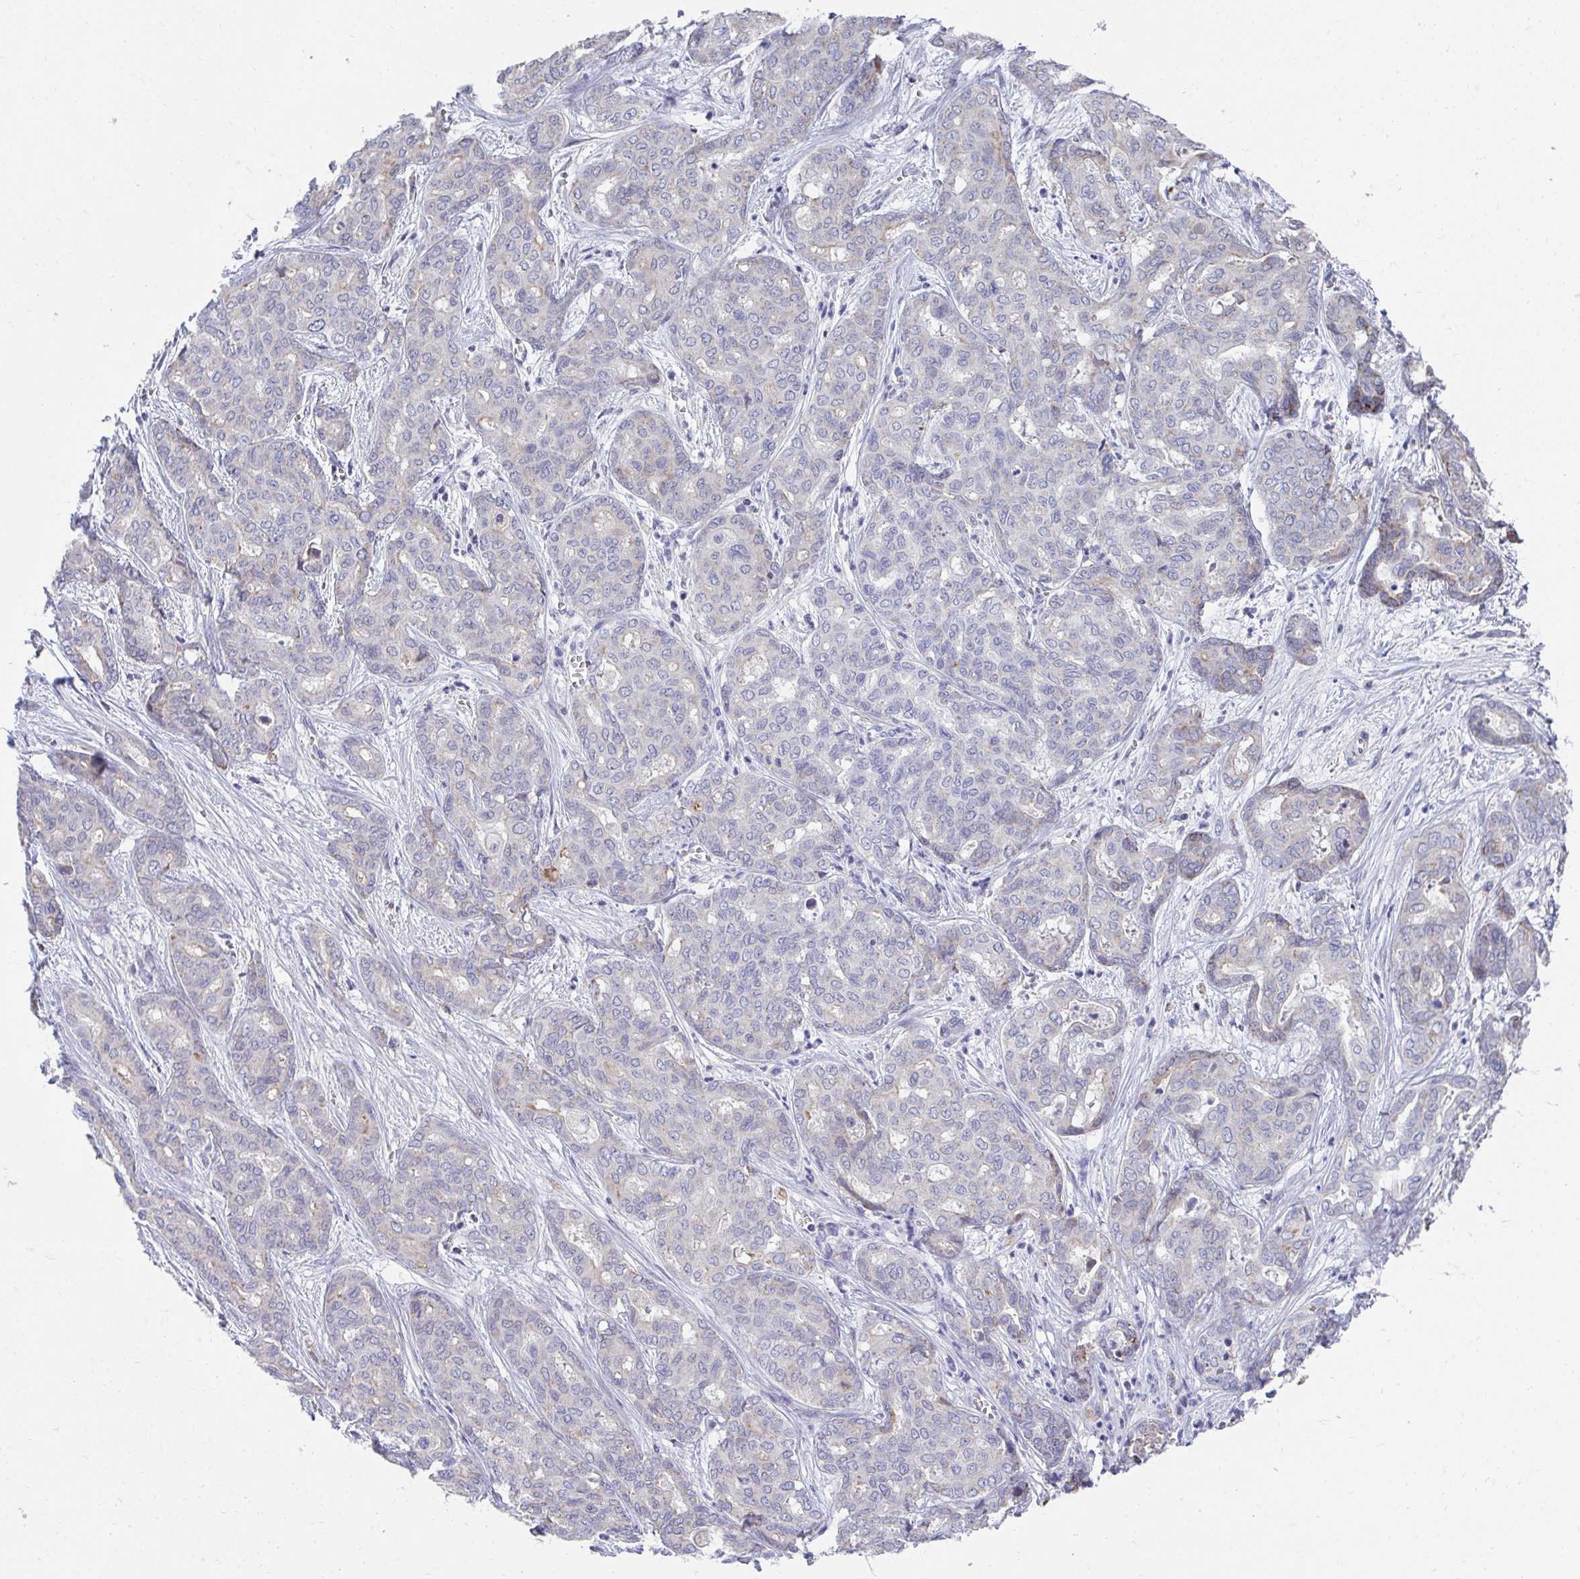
{"staining": {"intensity": "negative", "quantity": "none", "location": "none"}, "tissue": "liver cancer", "cell_type": "Tumor cells", "image_type": "cancer", "snomed": [{"axis": "morphology", "description": "Cholangiocarcinoma"}, {"axis": "topography", "description": "Liver"}], "caption": "Tumor cells are negative for protein expression in human liver cancer.", "gene": "PRRG3", "patient": {"sex": "female", "age": 64}}